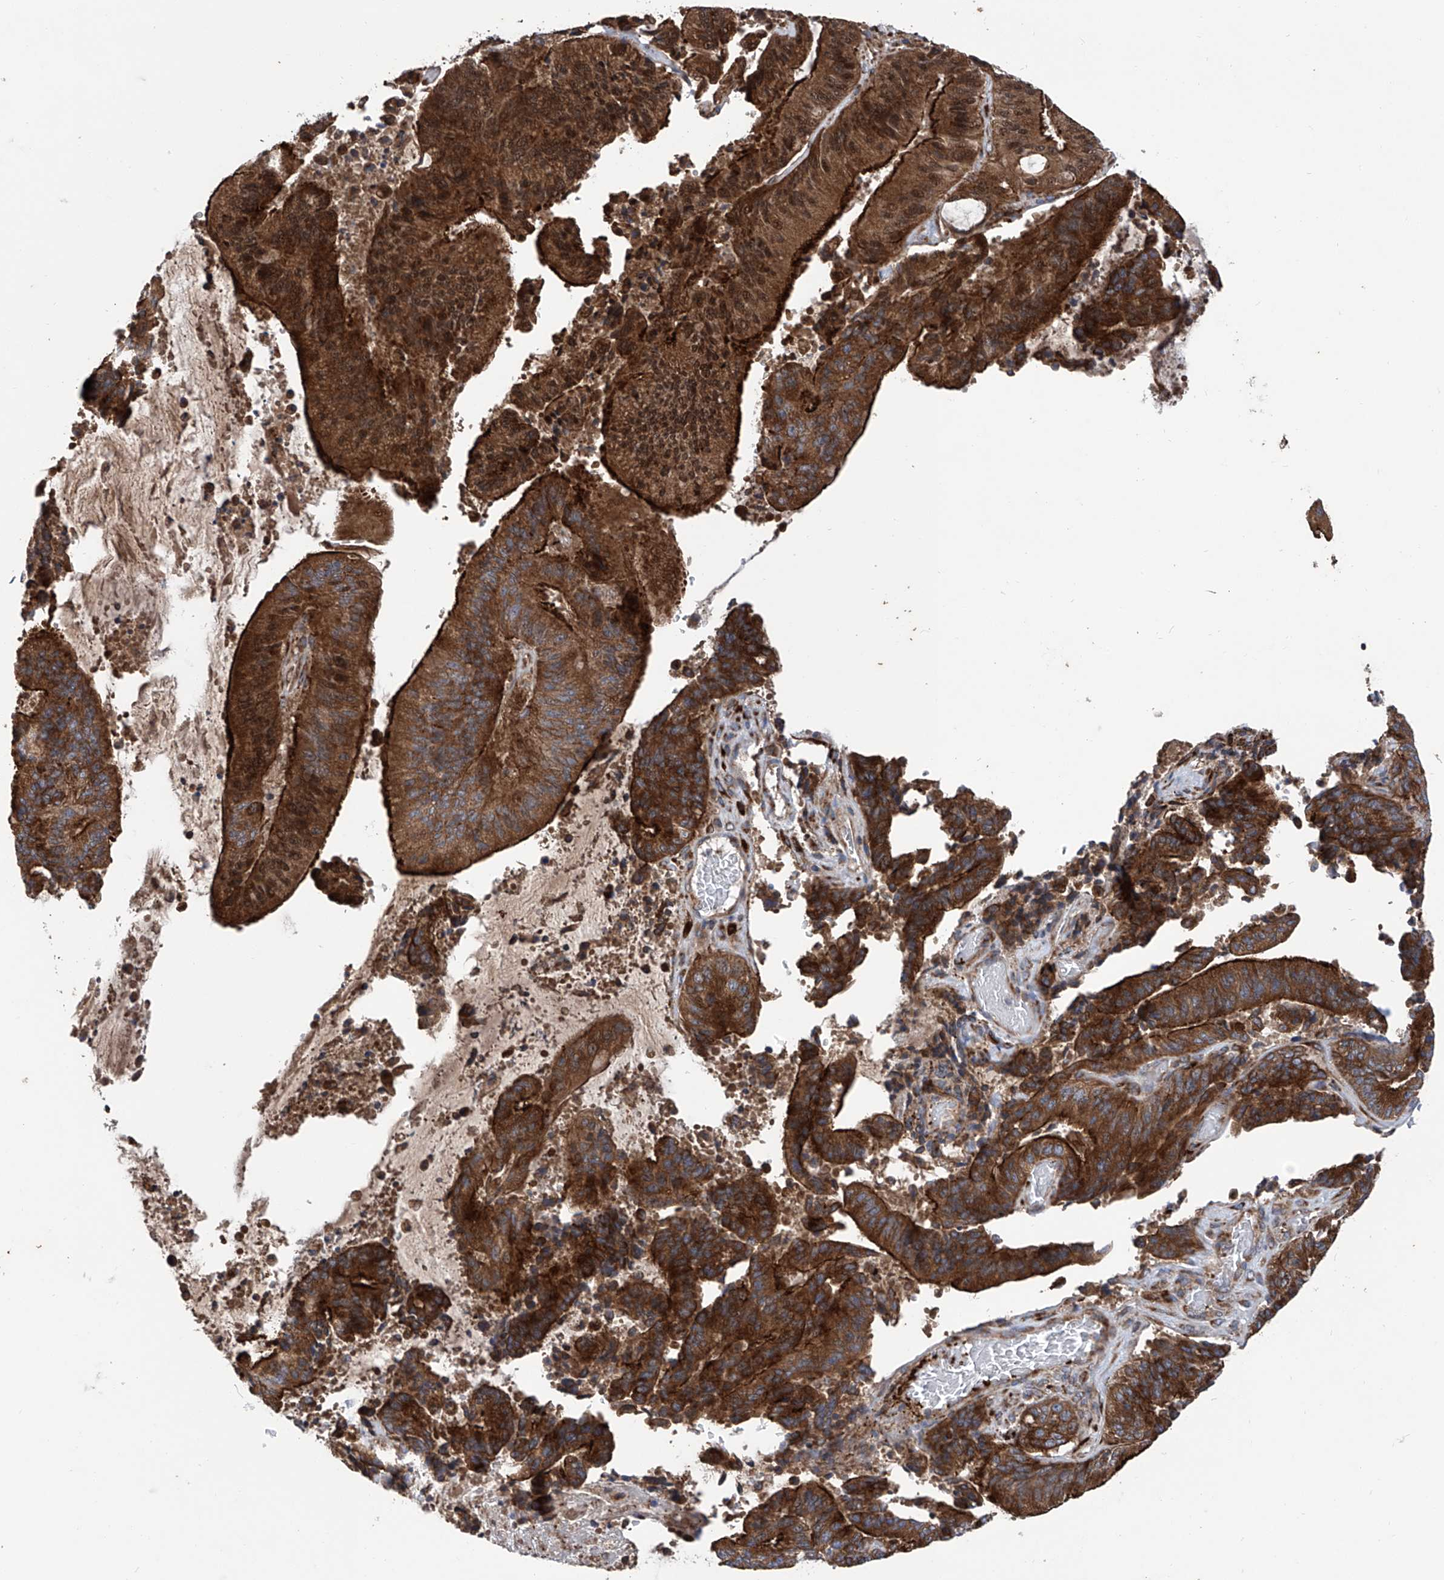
{"staining": {"intensity": "strong", "quantity": ">75%", "location": "cytoplasmic/membranous"}, "tissue": "liver cancer", "cell_type": "Tumor cells", "image_type": "cancer", "snomed": [{"axis": "morphology", "description": "Normal tissue, NOS"}, {"axis": "morphology", "description": "Cholangiocarcinoma"}, {"axis": "topography", "description": "Liver"}, {"axis": "topography", "description": "Peripheral nerve tissue"}], "caption": "IHC of human liver cancer (cholangiocarcinoma) reveals high levels of strong cytoplasmic/membranous positivity in approximately >75% of tumor cells.", "gene": "ASCC3", "patient": {"sex": "female", "age": 73}}